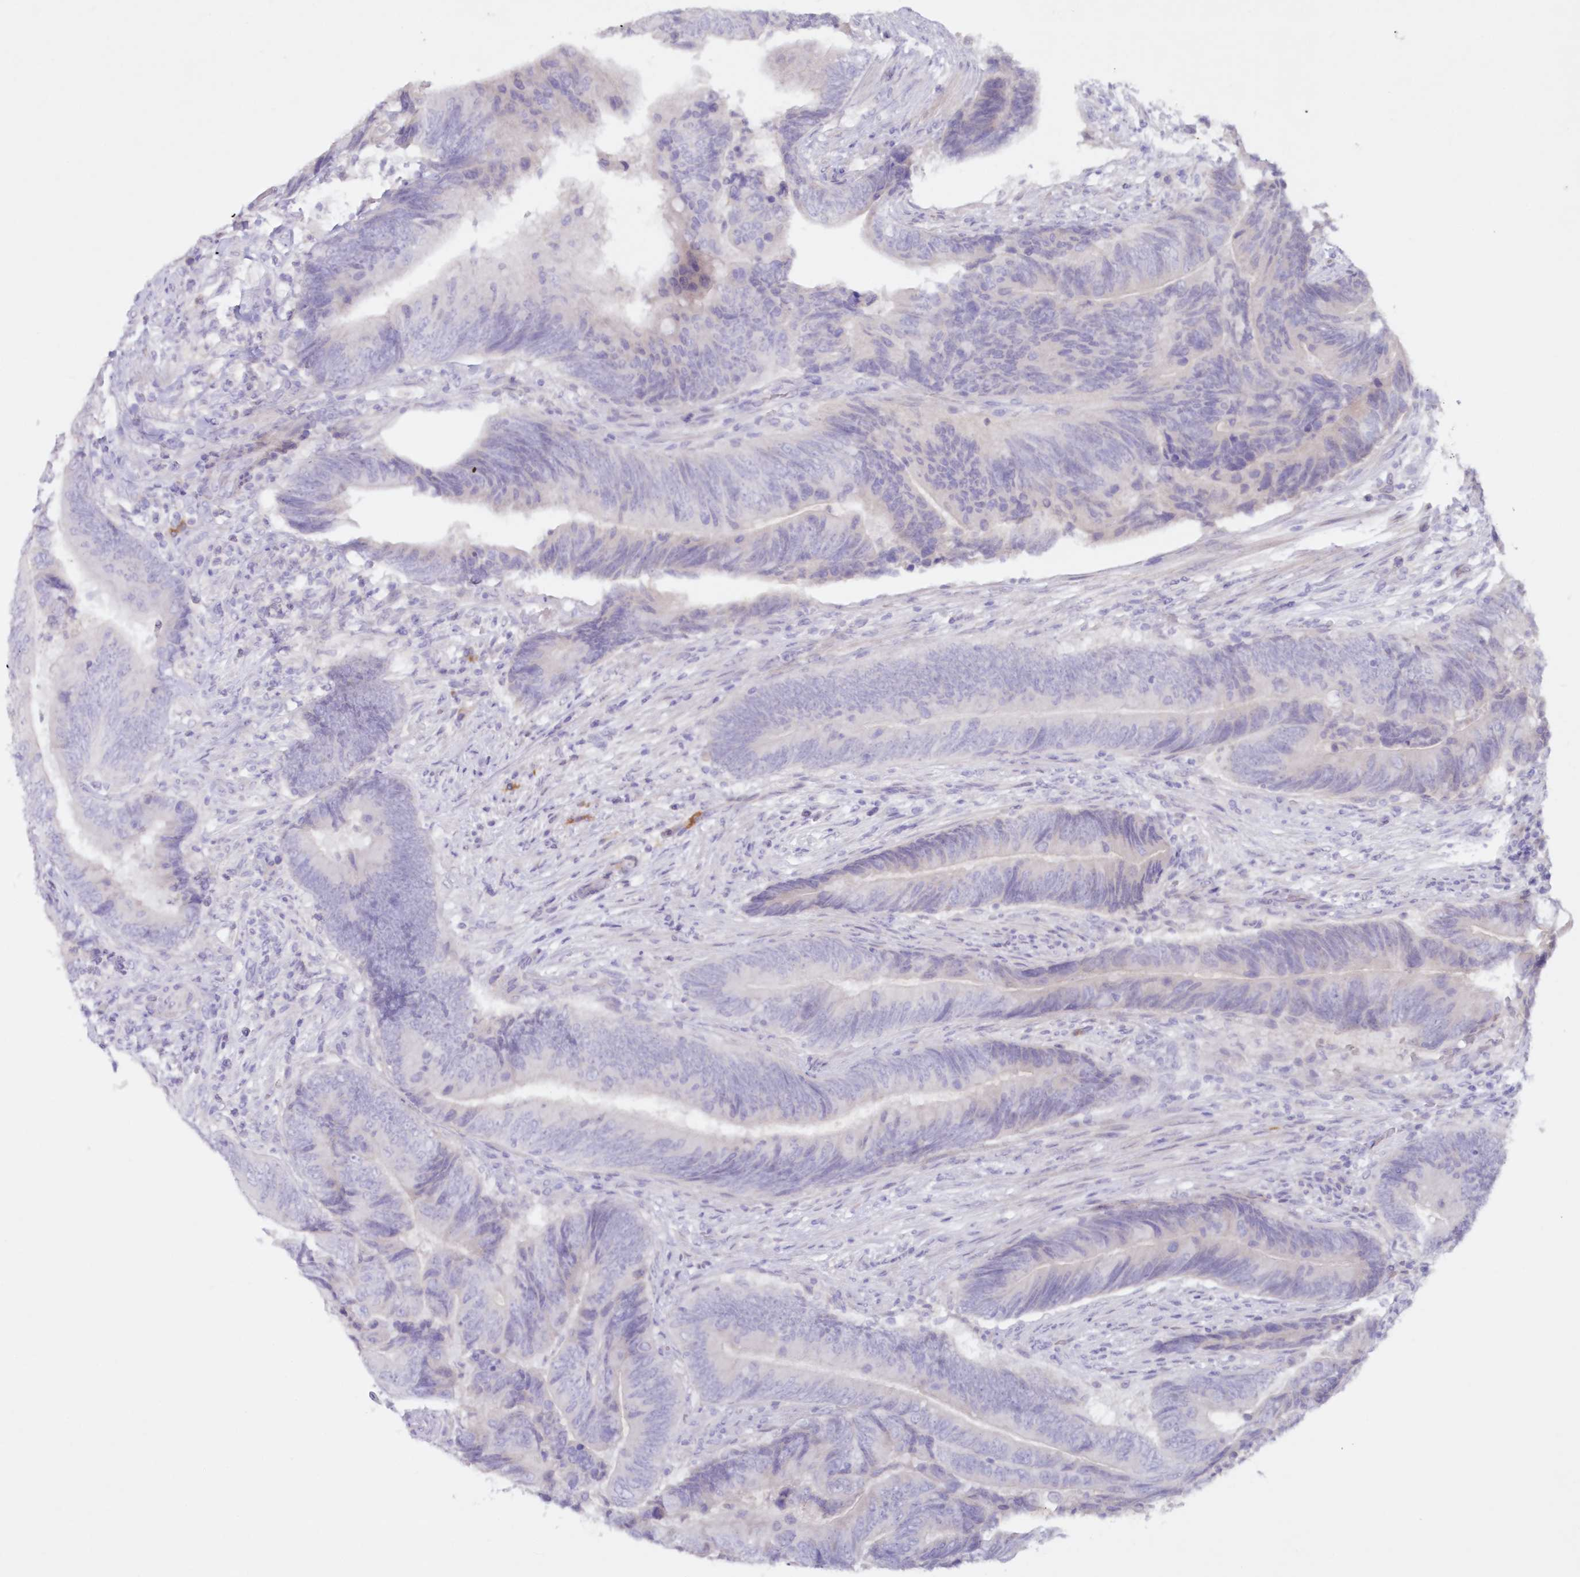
{"staining": {"intensity": "negative", "quantity": "none", "location": "none"}, "tissue": "colorectal cancer", "cell_type": "Tumor cells", "image_type": "cancer", "snomed": [{"axis": "morphology", "description": "Normal tissue, NOS"}, {"axis": "morphology", "description": "Adenocarcinoma, NOS"}, {"axis": "topography", "description": "Colon"}], "caption": "This micrograph is of colorectal cancer (adenocarcinoma) stained with immunohistochemistry to label a protein in brown with the nuclei are counter-stained blue. There is no staining in tumor cells.", "gene": "GCKR", "patient": {"sex": "male", "age": 56}}